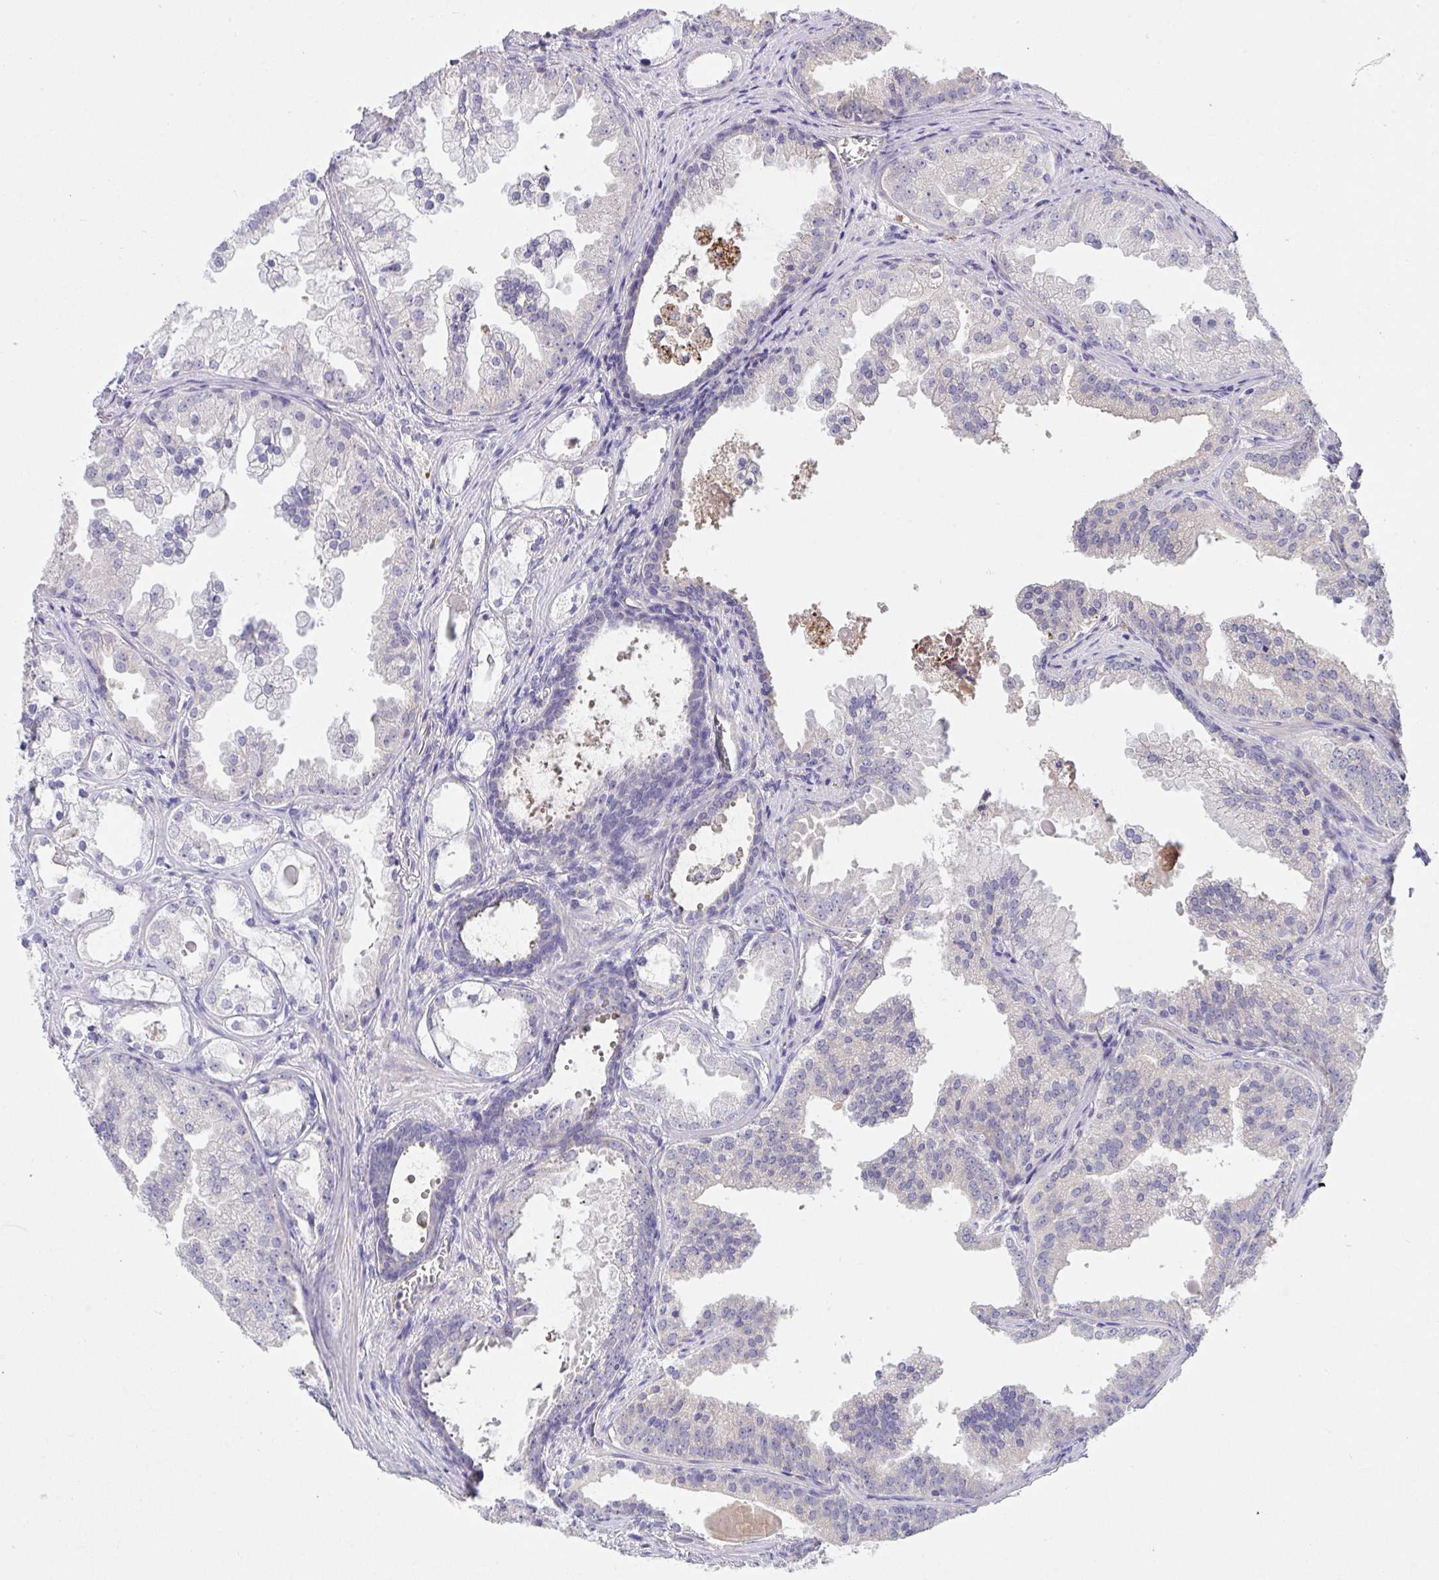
{"staining": {"intensity": "weak", "quantity": "<25%", "location": "cytoplasmic/membranous"}, "tissue": "prostate cancer", "cell_type": "Tumor cells", "image_type": "cancer", "snomed": [{"axis": "morphology", "description": "Adenocarcinoma, Low grade"}, {"axis": "topography", "description": "Prostate"}], "caption": "An immunohistochemistry histopathology image of prostate low-grade adenocarcinoma is shown. There is no staining in tumor cells of prostate low-grade adenocarcinoma. (DAB (3,3'-diaminobenzidine) immunohistochemistry visualized using brightfield microscopy, high magnification).", "gene": "ZNF581", "patient": {"sex": "male", "age": 65}}